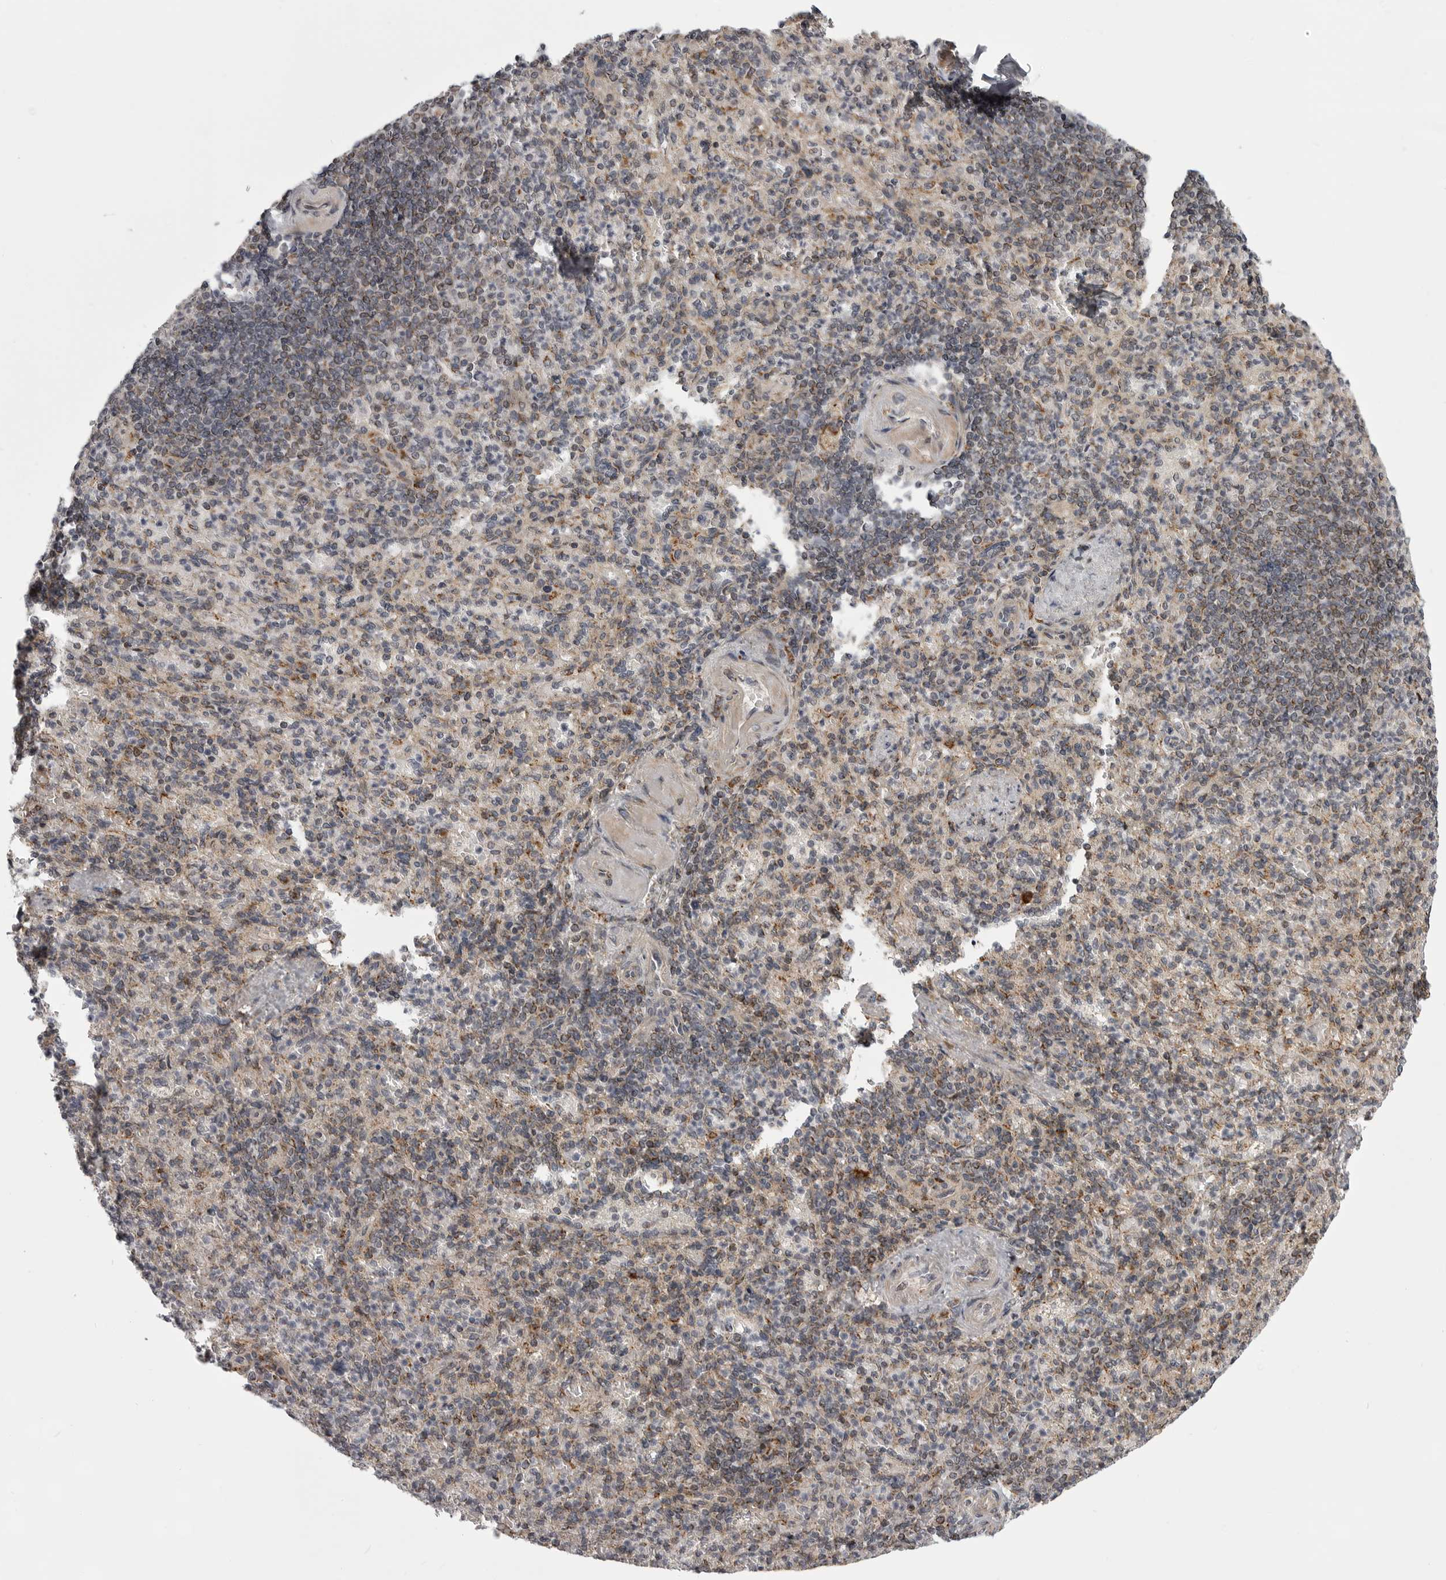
{"staining": {"intensity": "weak", "quantity": "25%-75%", "location": "cytoplasmic/membranous"}, "tissue": "spleen", "cell_type": "Cells in red pulp", "image_type": "normal", "snomed": [{"axis": "morphology", "description": "Normal tissue, NOS"}, {"axis": "topography", "description": "Spleen"}], "caption": "DAB immunohistochemical staining of unremarkable spleen displays weak cytoplasmic/membranous protein staining in about 25%-75% of cells in red pulp. The protein of interest is shown in brown color, while the nuclei are stained blue.", "gene": "TMPRSS11F", "patient": {"sex": "female", "age": 74}}